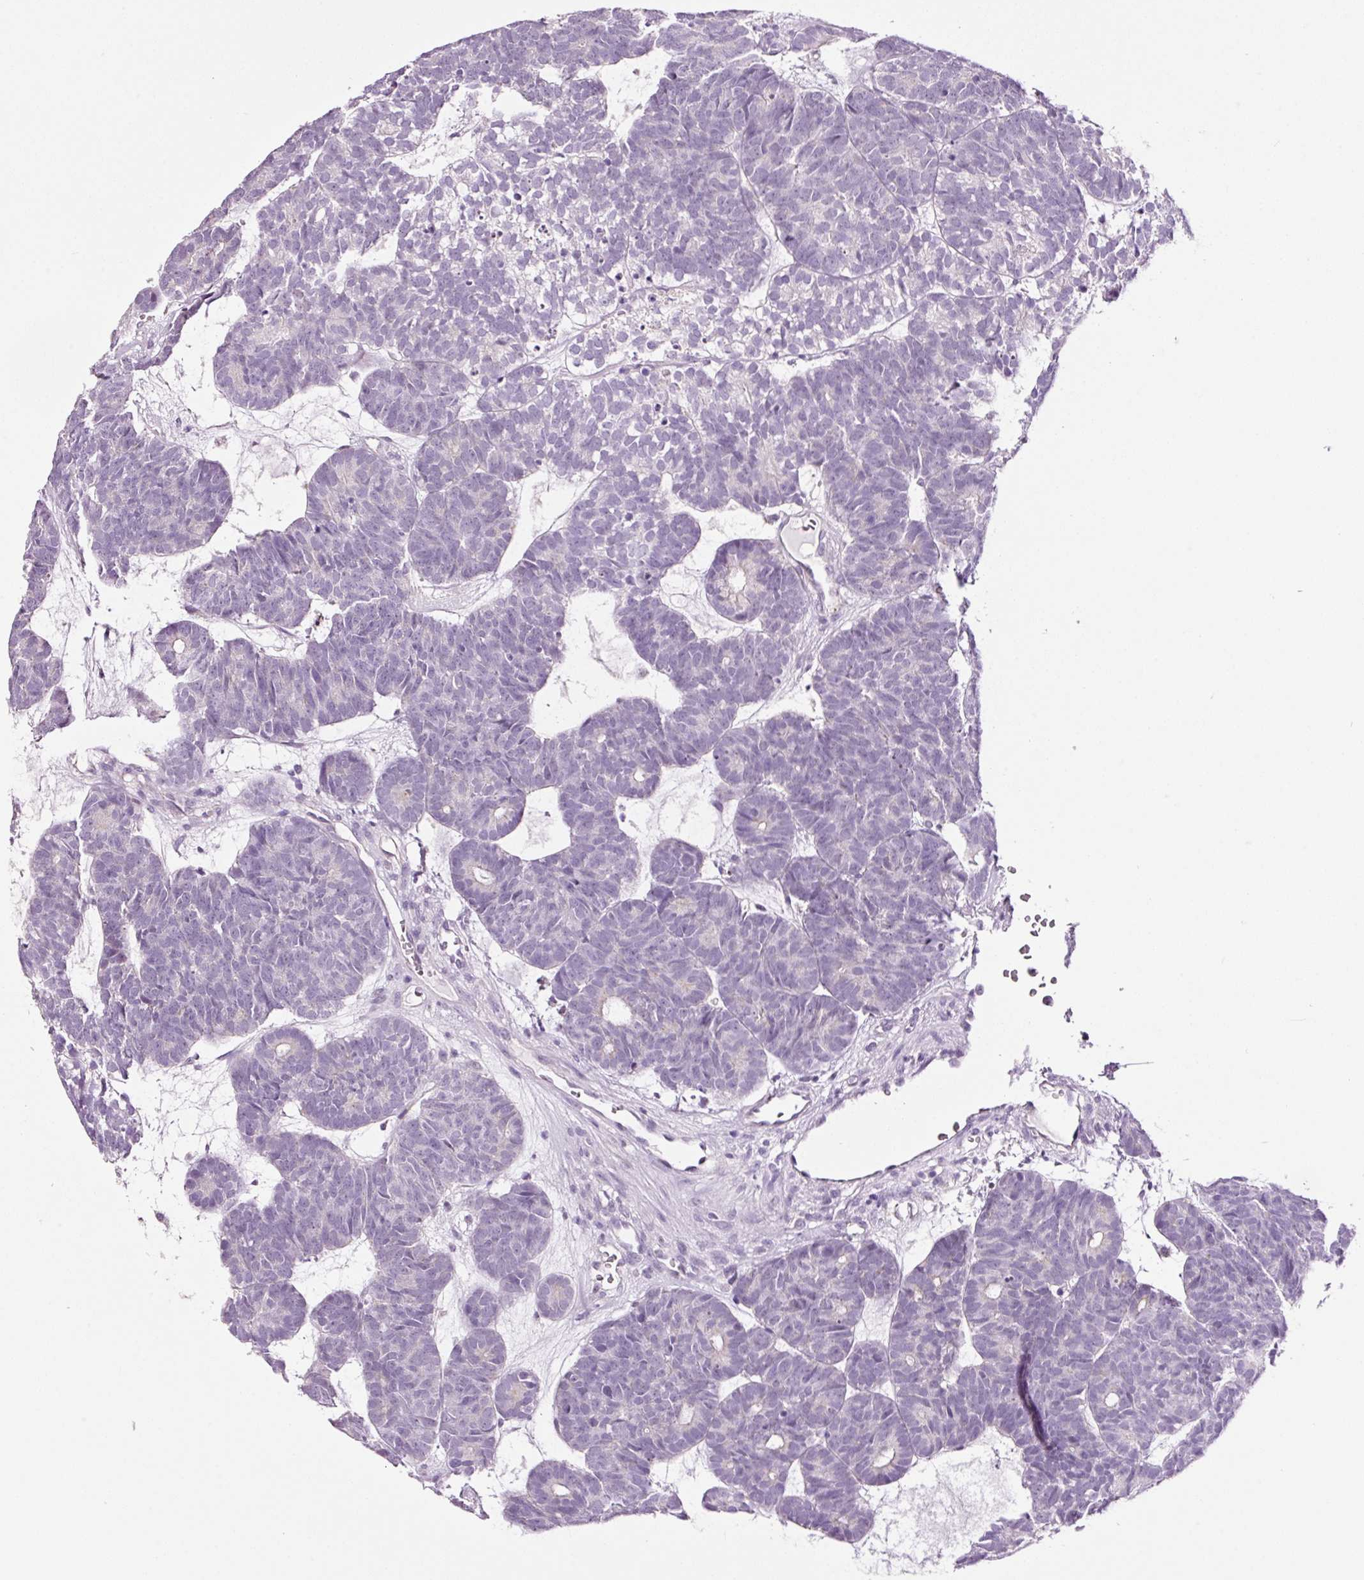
{"staining": {"intensity": "negative", "quantity": "none", "location": "none"}, "tissue": "head and neck cancer", "cell_type": "Tumor cells", "image_type": "cancer", "snomed": [{"axis": "morphology", "description": "Adenocarcinoma, NOS"}, {"axis": "topography", "description": "Head-Neck"}], "caption": "Photomicrograph shows no significant protein positivity in tumor cells of adenocarcinoma (head and neck).", "gene": "RTF2", "patient": {"sex": "female", "age": 81}}